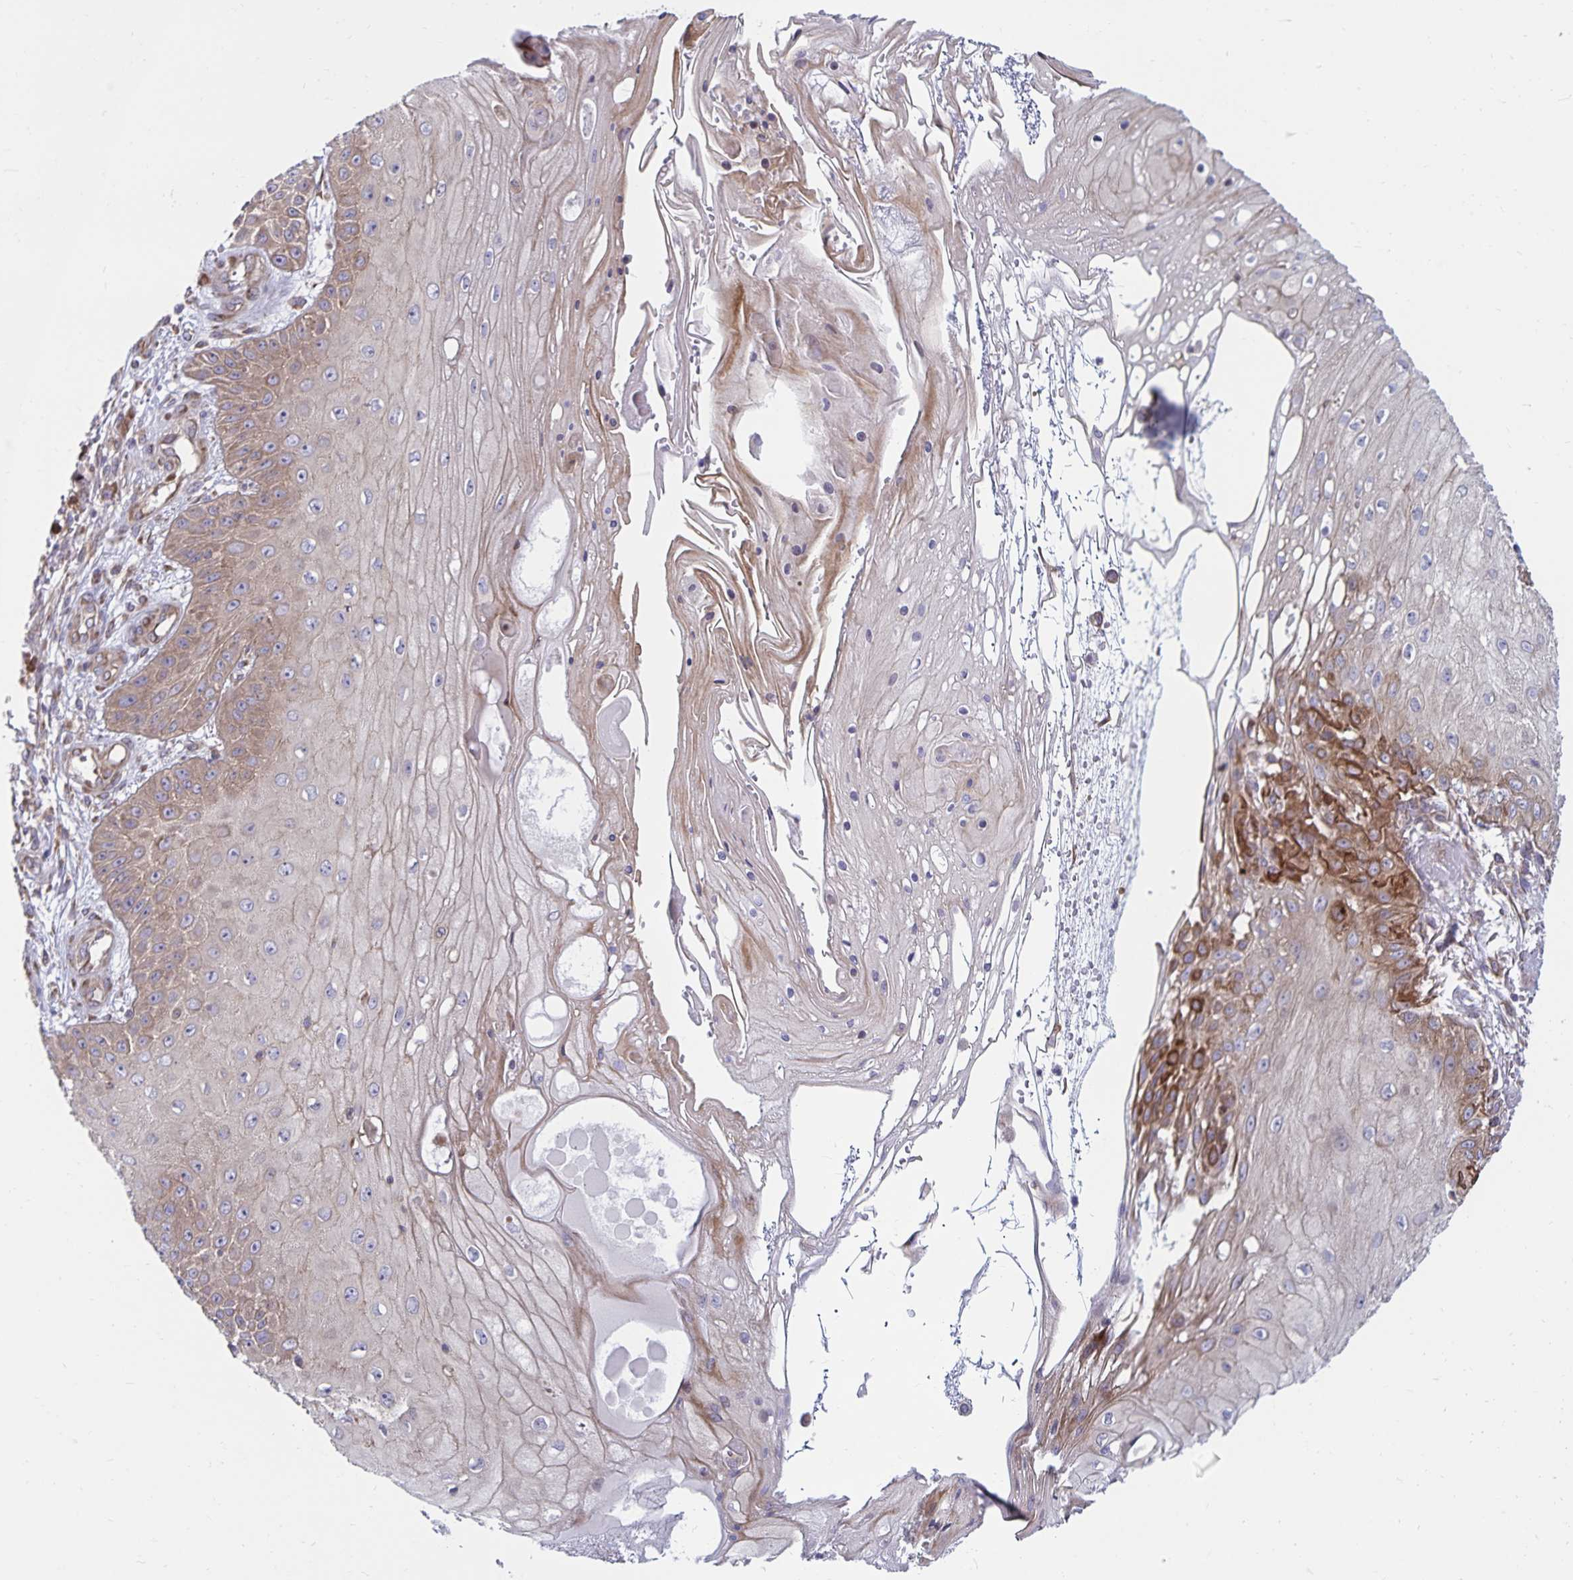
{"staining": {"intensity": "weak", "quantity": "25%-75%", "location": "cytoplasmic/membranous"}, "tissue": "skin cancer", "cell_type": "Tumor cells", "image_type": "cancer", "snomed": [{"axis": "morphology", "description": "Squamous cell carcinoma, NOS"}, {"axis": "topography", "description": "Skin"}], "caption": "Skin cancer was stained to show a protein in brown. There is low levels of weak cytoplasmic/membranous expression in approximately 25%-75% of tumor cells.", "gene": "SEC62", "patient": {"sex": "male", "age": 70}}